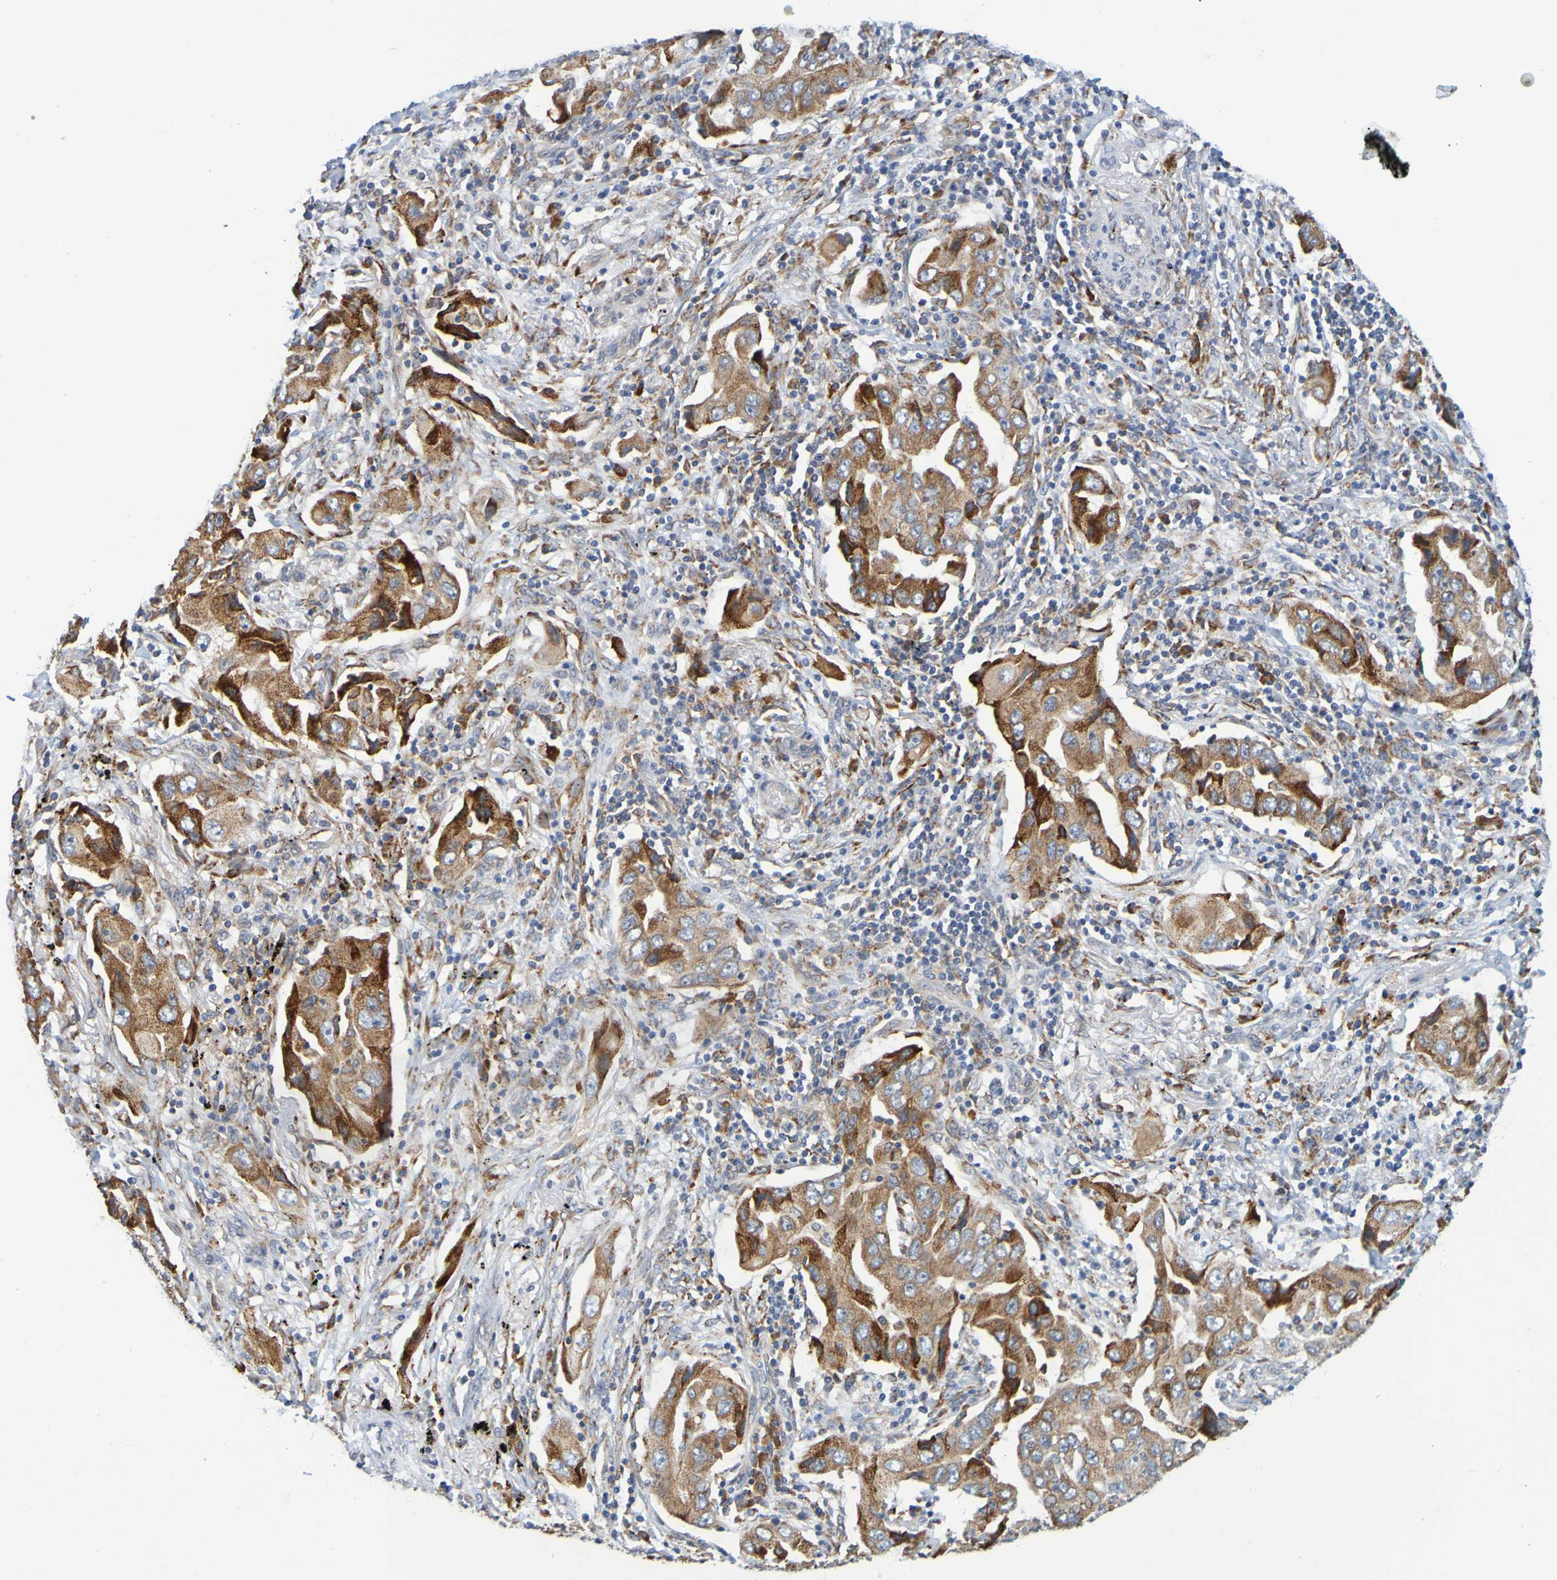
{"staining": {"intensity": "strong", "quantity": "25%-75%", "location": "cytoplasmic/membranous"}, "tissue": "lung cancer", "cell_type": "Tumor cells", "image_type": "cancer", "snomed": [{"axis": "morphology", "description": "Adenocarcinoma, NOS"}, {"axis": "topography", "description": "Lung"}], "caption": "Immunohistochemistry (IHC) (DAB (3,3'-diaminobenzidine)) staining of human lung cancer displays strong cytoplasmic/membranous protein expression in approximately 25%-75% of tumor cells.", "gene": "SIL1", "patient": {"sex": "female", "age": 65}}